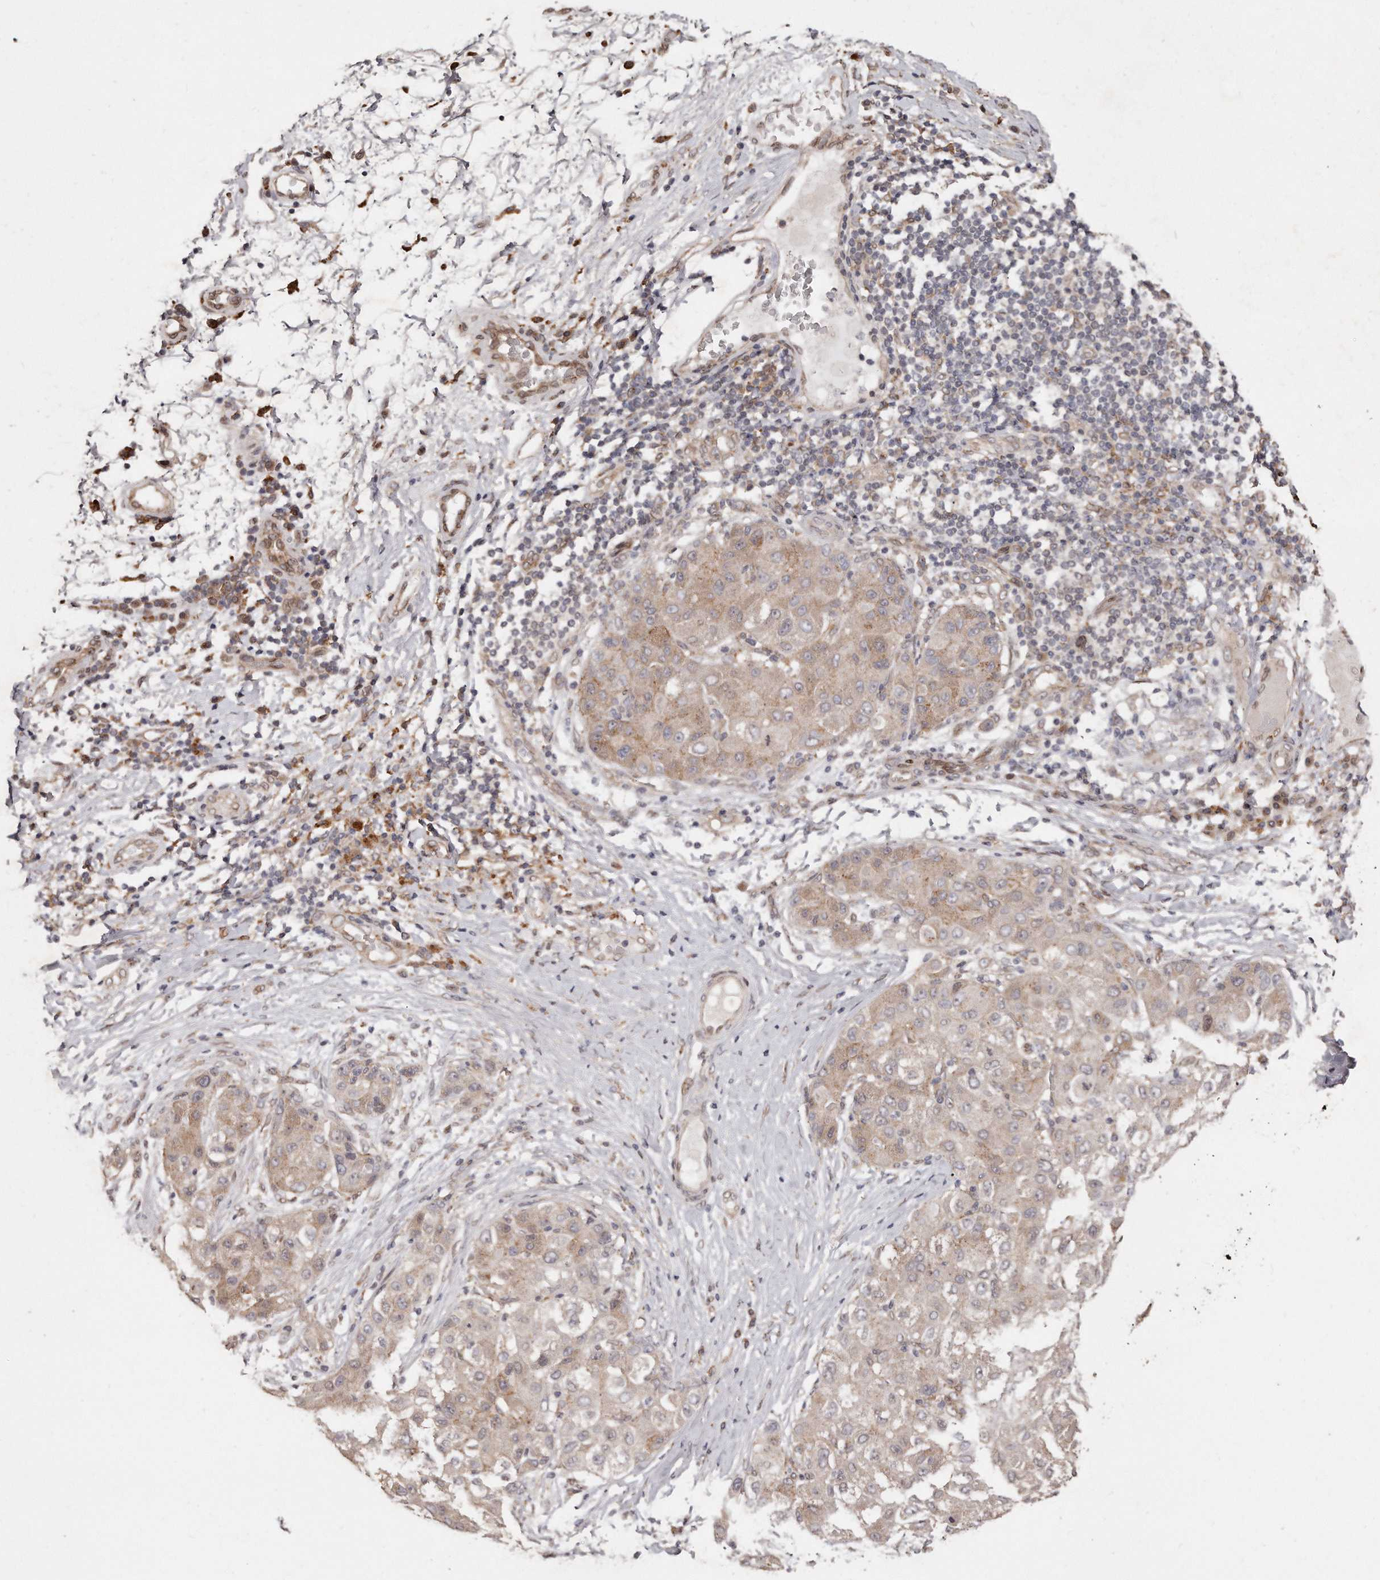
{"staining": {"intensity": "weak", "quantity": ">75%", "location": "cytoplasmic/membranous"}, "tissue": "liver cancer", "cell_type": "Tumor cells", "image_type": "cancer", "snomed": [{"axis": "morphology", "description": "Carcinoma, Hepatocellular, NOS"}, {"axis": "topography", "description": "Liver"}], "caption": "Immunohistochemistry micrograph of human liver cancer (hepatocellular carcinoma) stained for a protein (brown), which exhibits low levels of weak cytoplasmic/membranous staining in about >75% of tumor cells.", "gene": "HASPIN", "patient": {"sex": "male", "age": 80}}